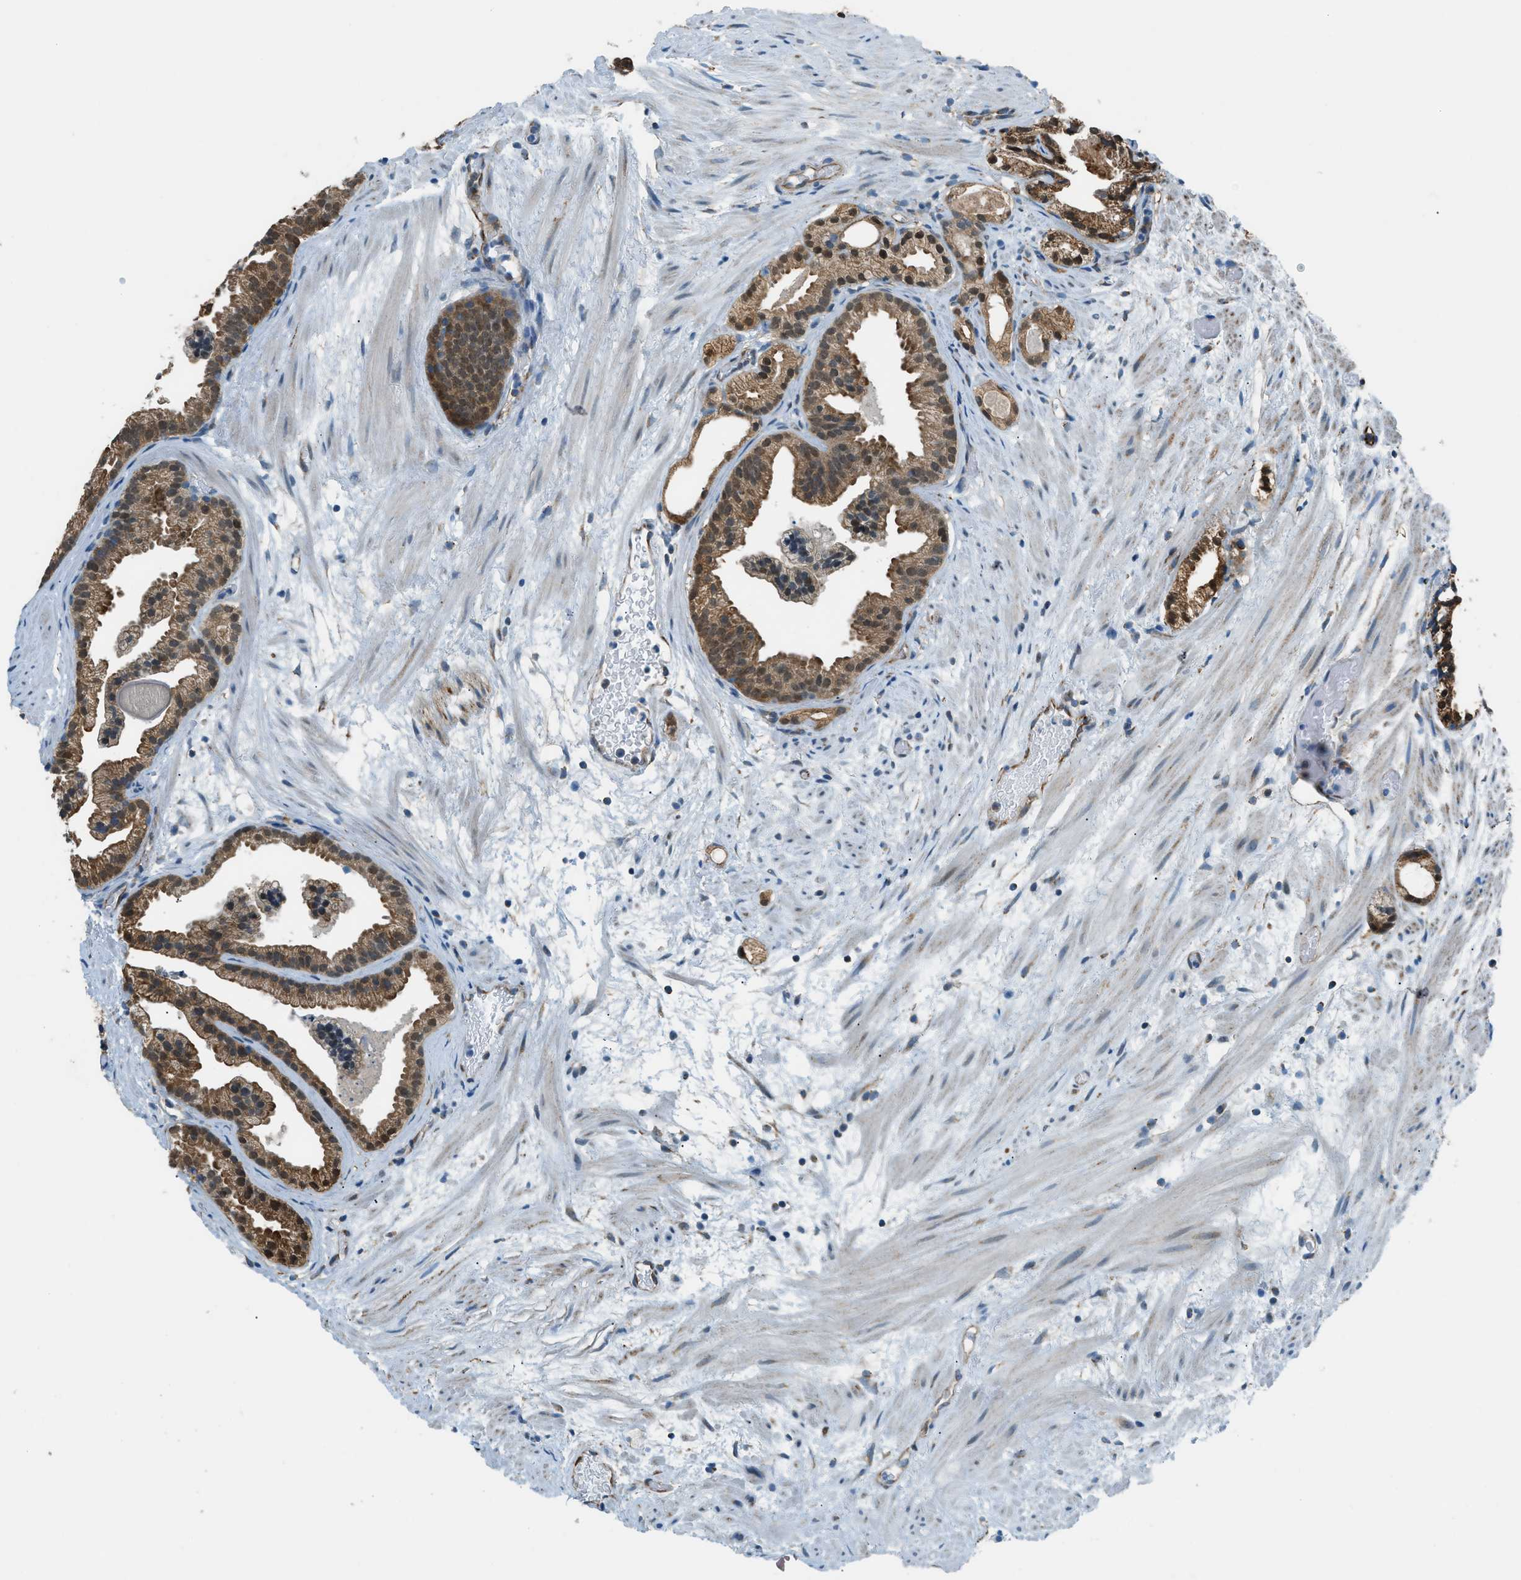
{"staining": {"intensity": "strong", "quantity": ">75%", "location": "cytoplasmic/membranous,nuclear"}, "tissue": "prostate cancer", "cell_type": "Tumor cells", "image_type": "cancer", "snomed": [{"axis": "morphology", "description": "Adenocarcinoma, Low grade"}, {"axis": "topography", "description": "Prostate"}], "caption": "Immunohistochemical staining of prostate adenocarcinoma (low-grade) exhibits high levels of strong cytoplasmic/membranous and nuclear staining in about >75% of tumor cells. Nuclei are stained in blue.", "gene": "PIGG", "patient": {"sex": "male", "age": 89}}